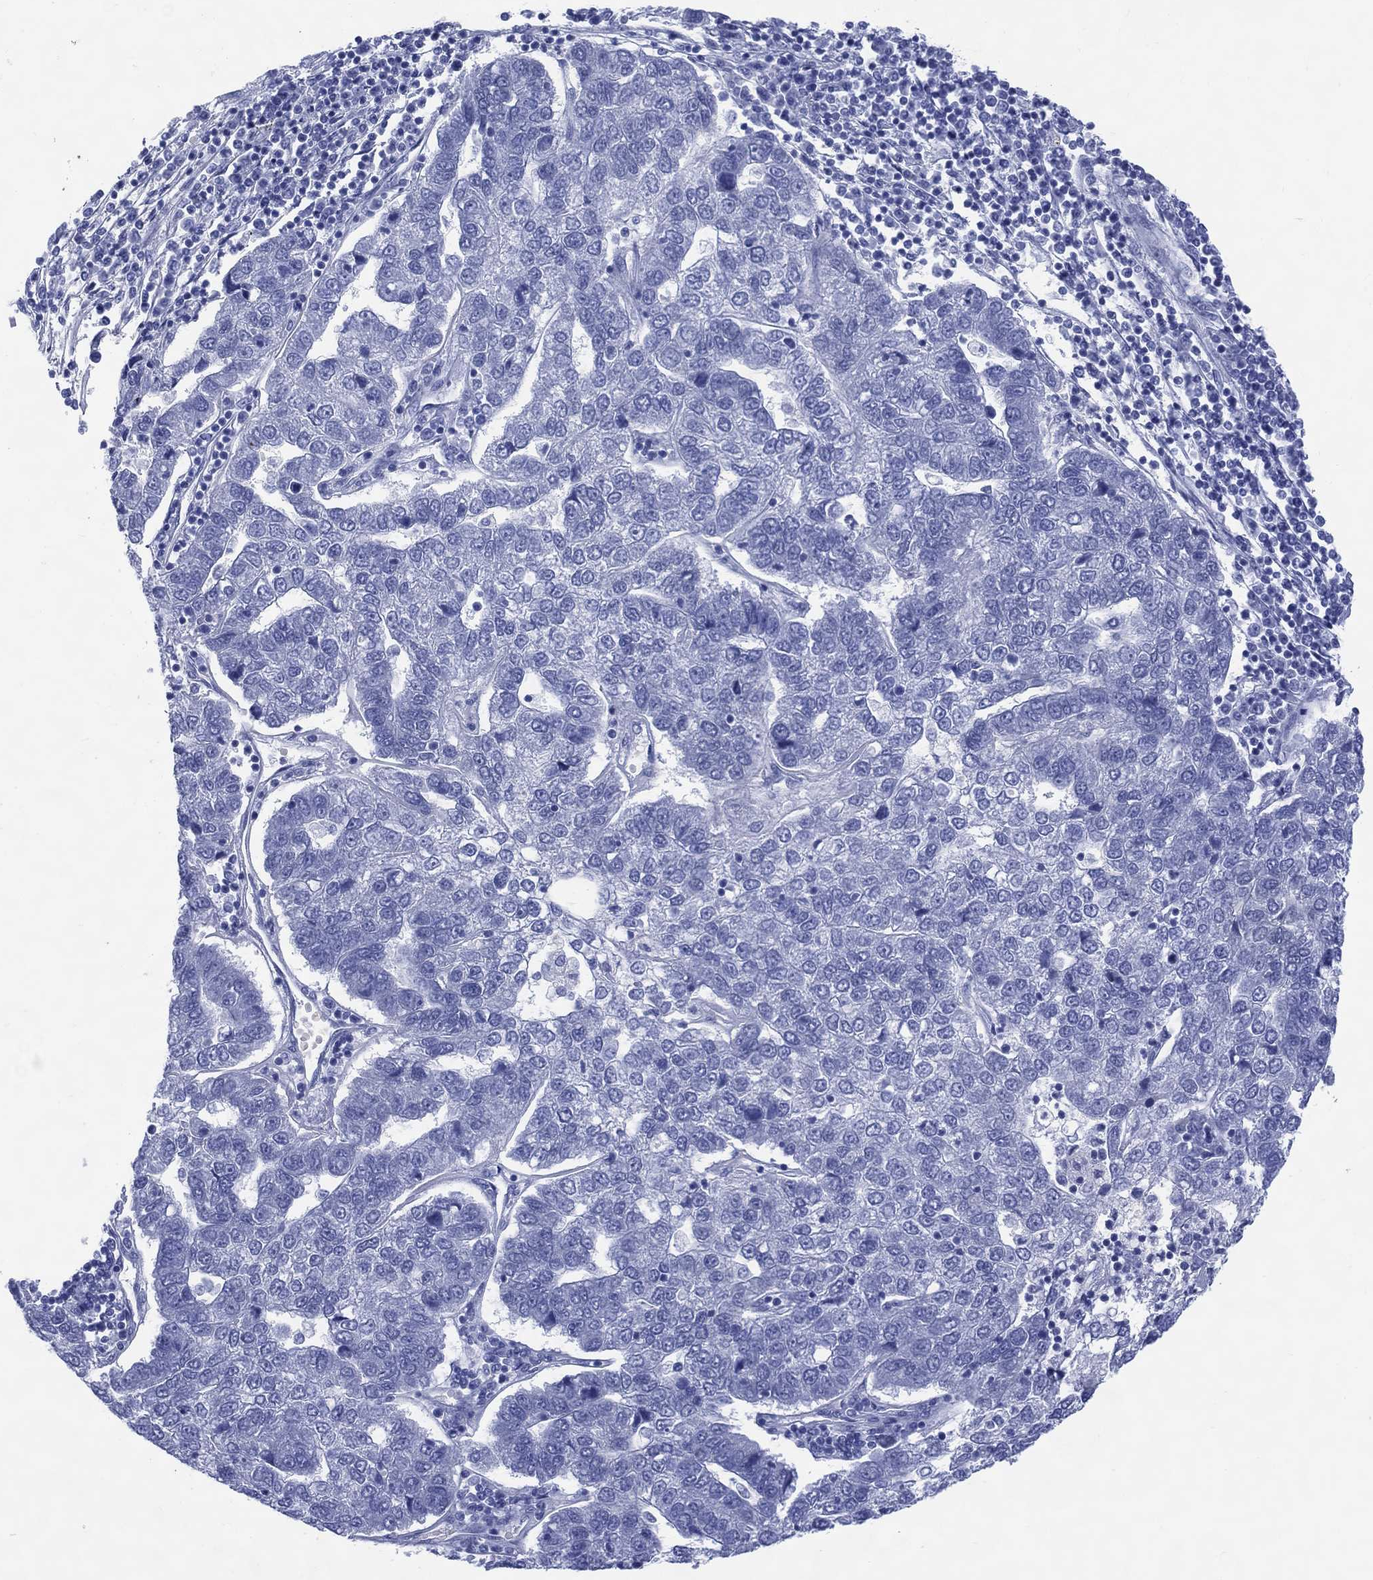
{"staining": {"intensity": "negative", "quantity": "none", "location": "none"}, "tissue": "pancreatic cancer", "cell_type": "Tumor cells", "image_type": "cancer", "snomed": [{"axis": "morphology", "description": "Adenocarcinoma, NOS"}, {"axis": "topography", "description": "Pancreas"}], "caption": "IHC micrograph of human pancreatic cancer (adenocarcinoma) stained for a protein (brown), which exhibits no expression in tumor cells.", "gene": "LRRD1", "patient": {"sex": "female", "age": 61}}